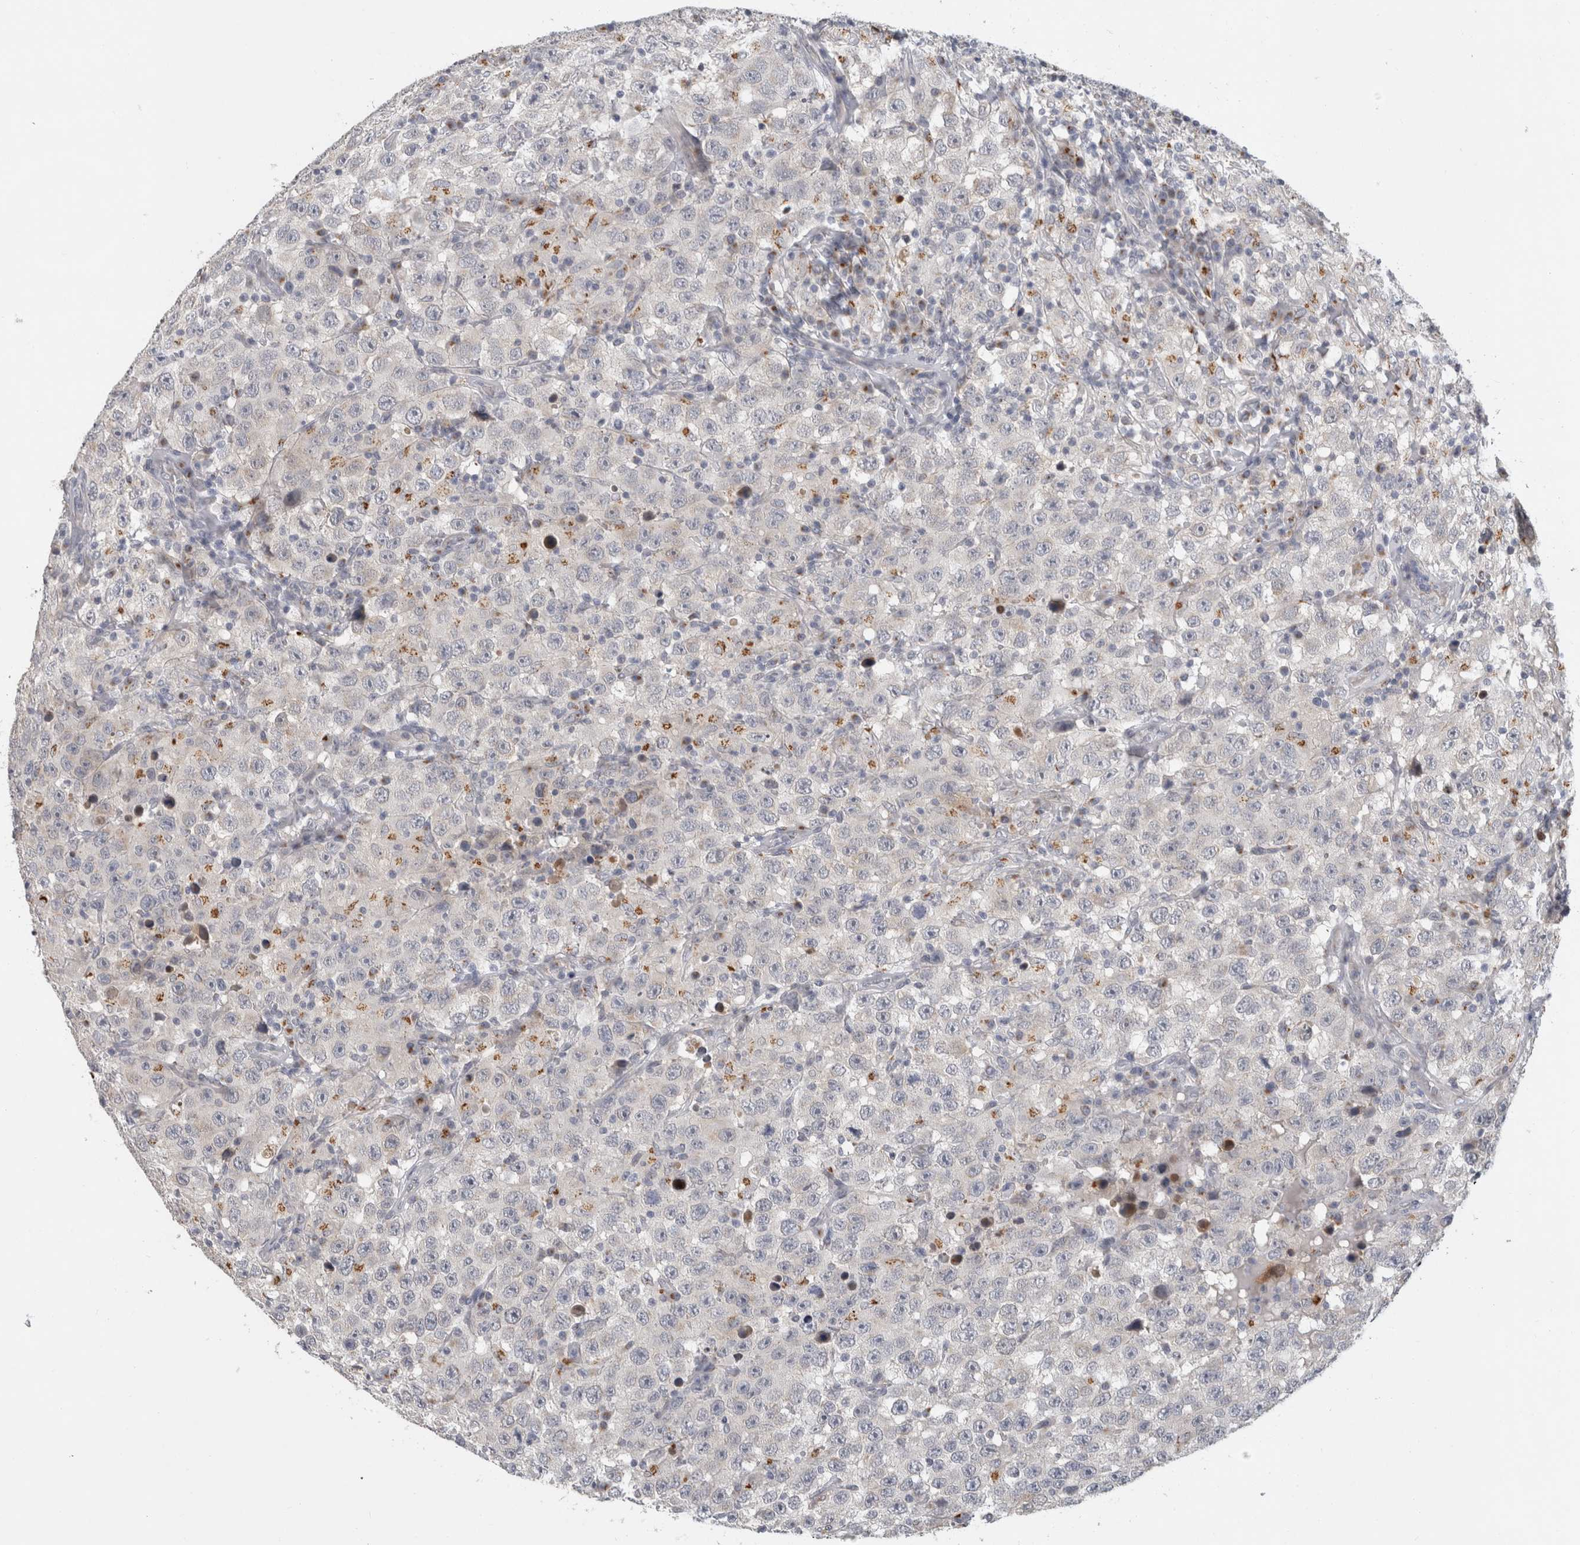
{"staining": {"intensity": "strong", "quantity": "<25%", "location": "cytoplasmic/membranous"}, "tissue": "testis cancer", "cell_type": "Tumor cells", "image_type": "cancer", "snomed": [{"axis": "morphology", "description": "Seminoma, NOS"}, {"axis": "topography", "description": "Testis"}], "caption": "This micrograph exhibits IHC staining of seminoma (testis), with medium strong cytoplasmic/membranous positivity in approximately <25% of tumor cells.", "gene": "MGAT1", "patient": {"sex": "male", "age": 41}}